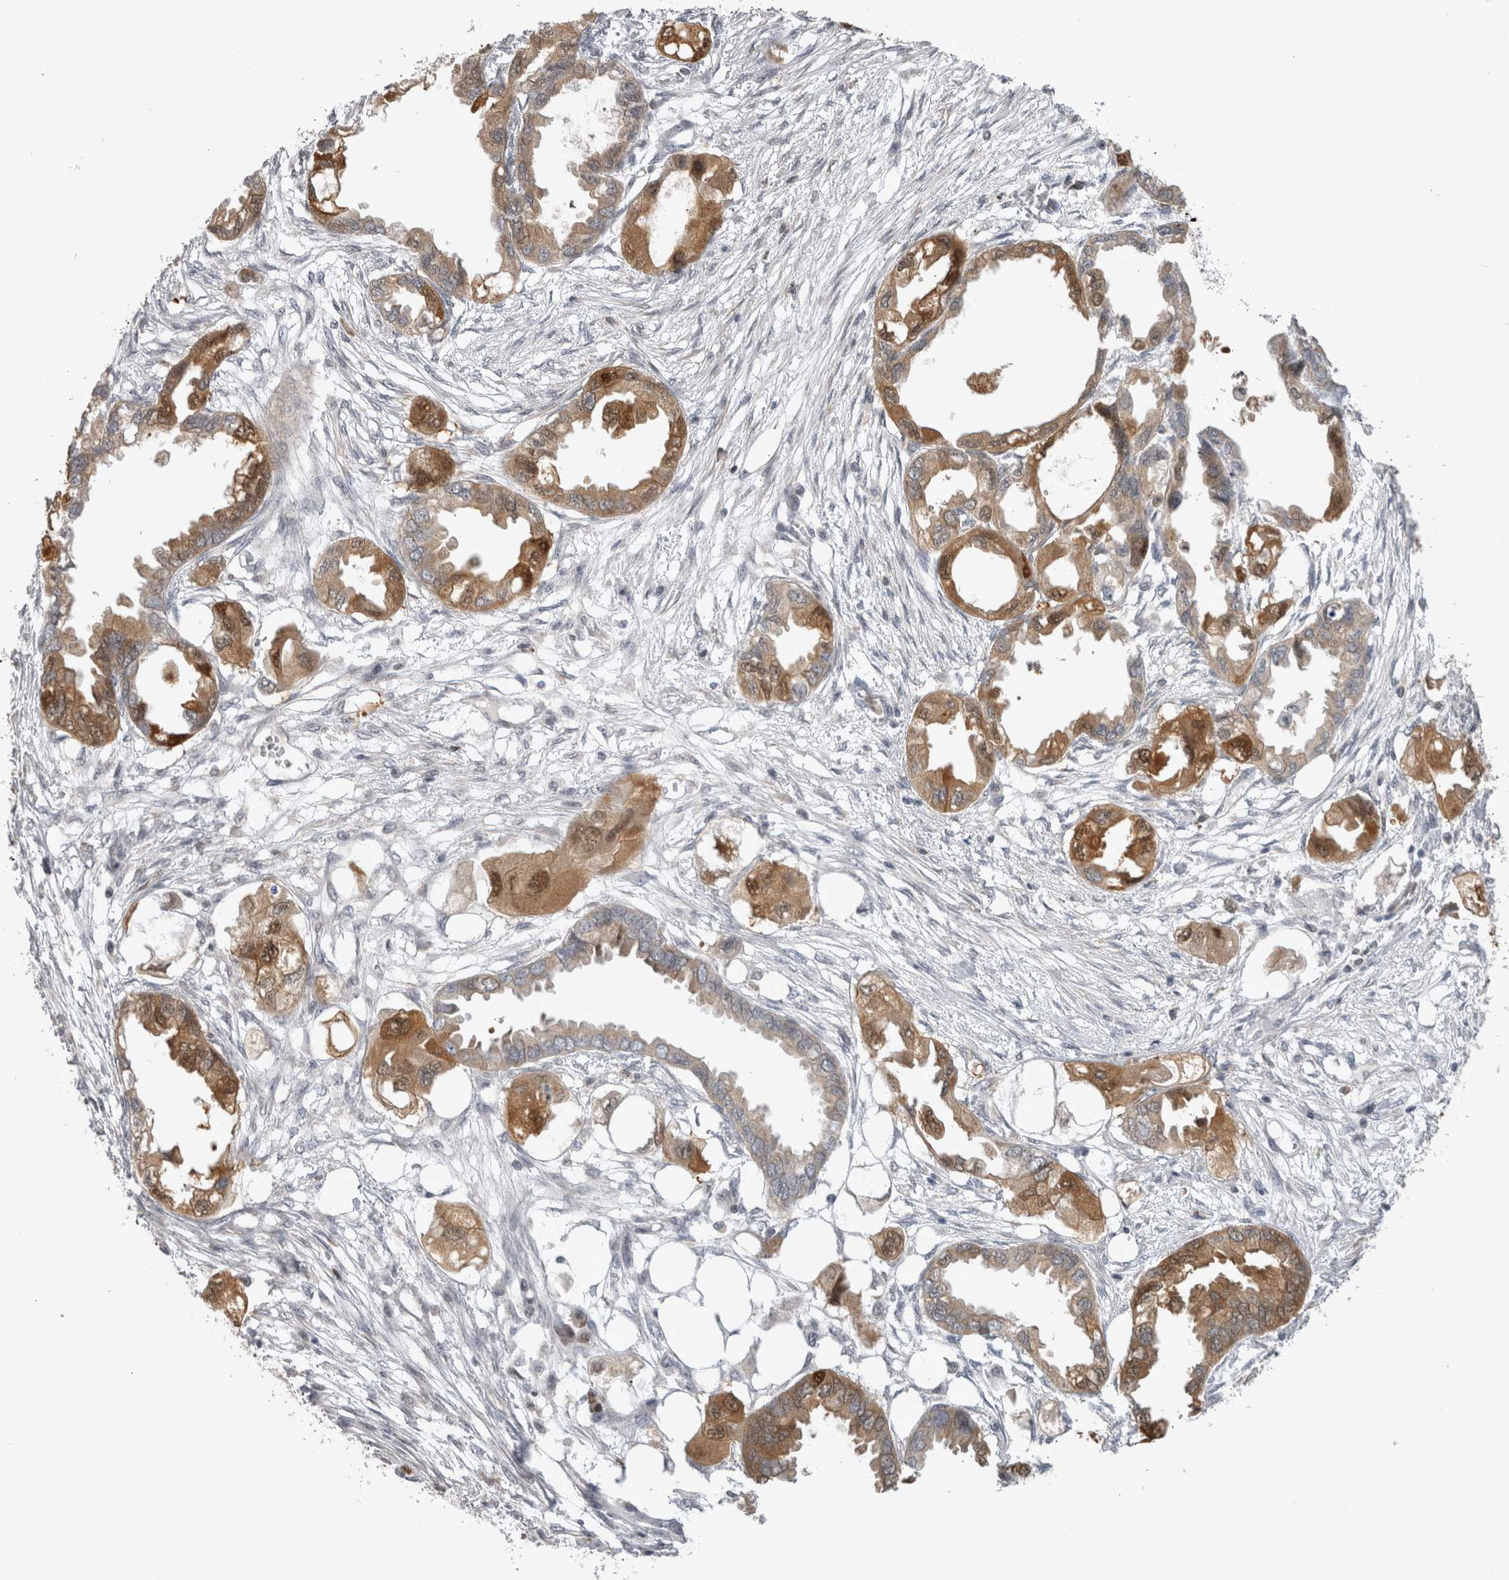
{"staining": {"intensity": "moderate", "quantity": ">75%", "location": "cytoplasmic/membranous,nuclear"}, "tissue": "endometrial cancer", "cell_type": "Tumor cells", "image_type": "cancer", "snomed": [{"axis": "morphology", "description": "Adenocarcinoma, NOS"}, {"axis": "morphology", "description": "Adenocarcinoma, metastatic, NOS"}, {"axis": "topography", "description": "Adipose tissue"}, {"axis": "topography", "description": "Endometrium"}], "caption": "A photomicrograph of human metastatic adenocarcinoma (endometrial) stained for a protein shows moderate cytoplasmic/membranous and nuclear brown staining in tumor cells.", "gene": "CHIC2", "patient": {"sex": "female", "age": 67}}